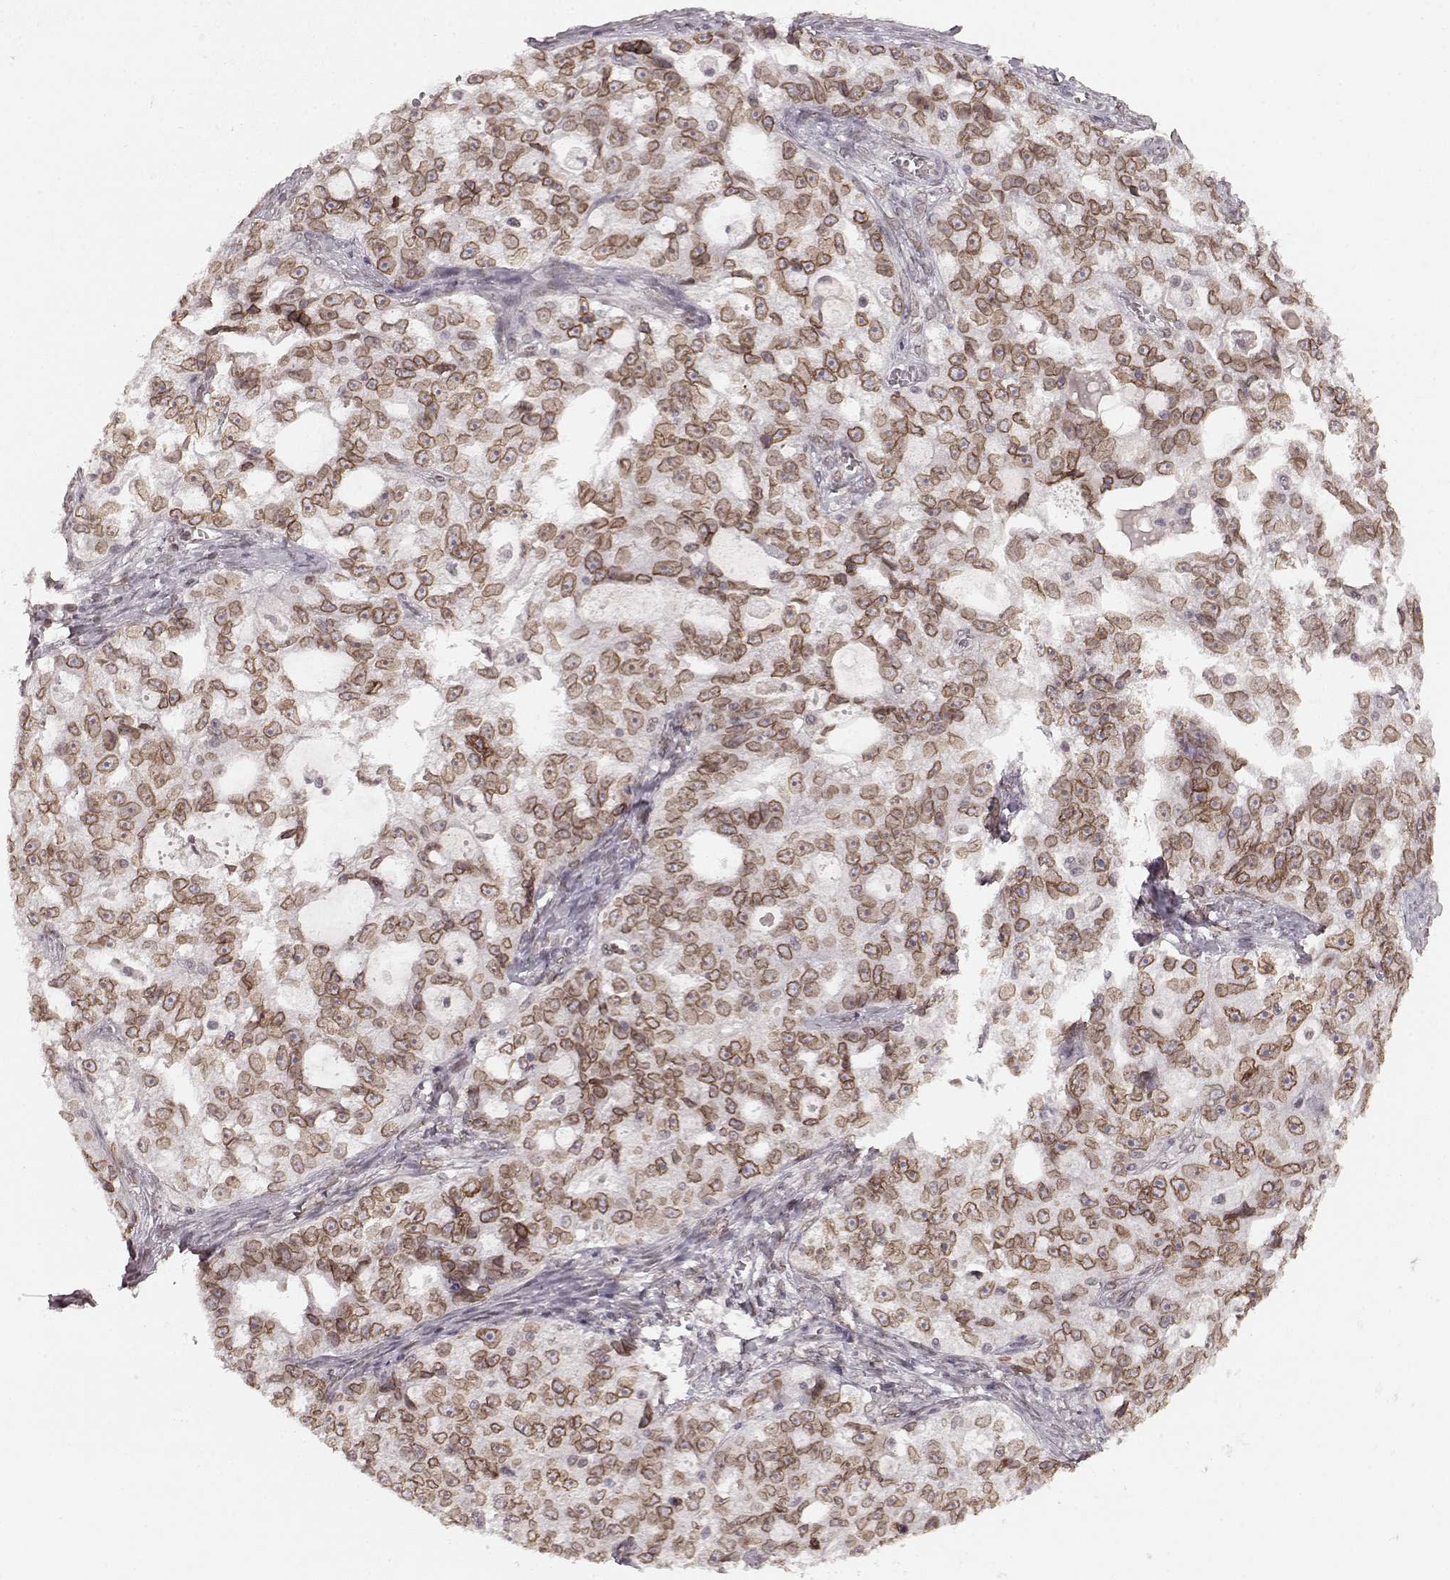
{"staining": {"intensity": "strong", "quantity": ">75%", "location": "cytoplasmic/membranous,nuclear"}, "tissue": "ovarian cancer", "cell_type": "Tumor cells", "image_type": "cancer", "snomed": [{"axis": "morphology", "description": "Cystadenocarcinoma, serous, NOS"}, {"axis": "topography", "description": "Ovary"}], "caption": "Strong cytoplasmic/membranous and nuclear positivity for a protein is seen in approximately >75% of tumor cells of serous cystadenocarcinoma (ovarian) using immunohistochemistry (IHC).", "gene": "DCAF12", "patient": {"sex": "female", "age": 51}}